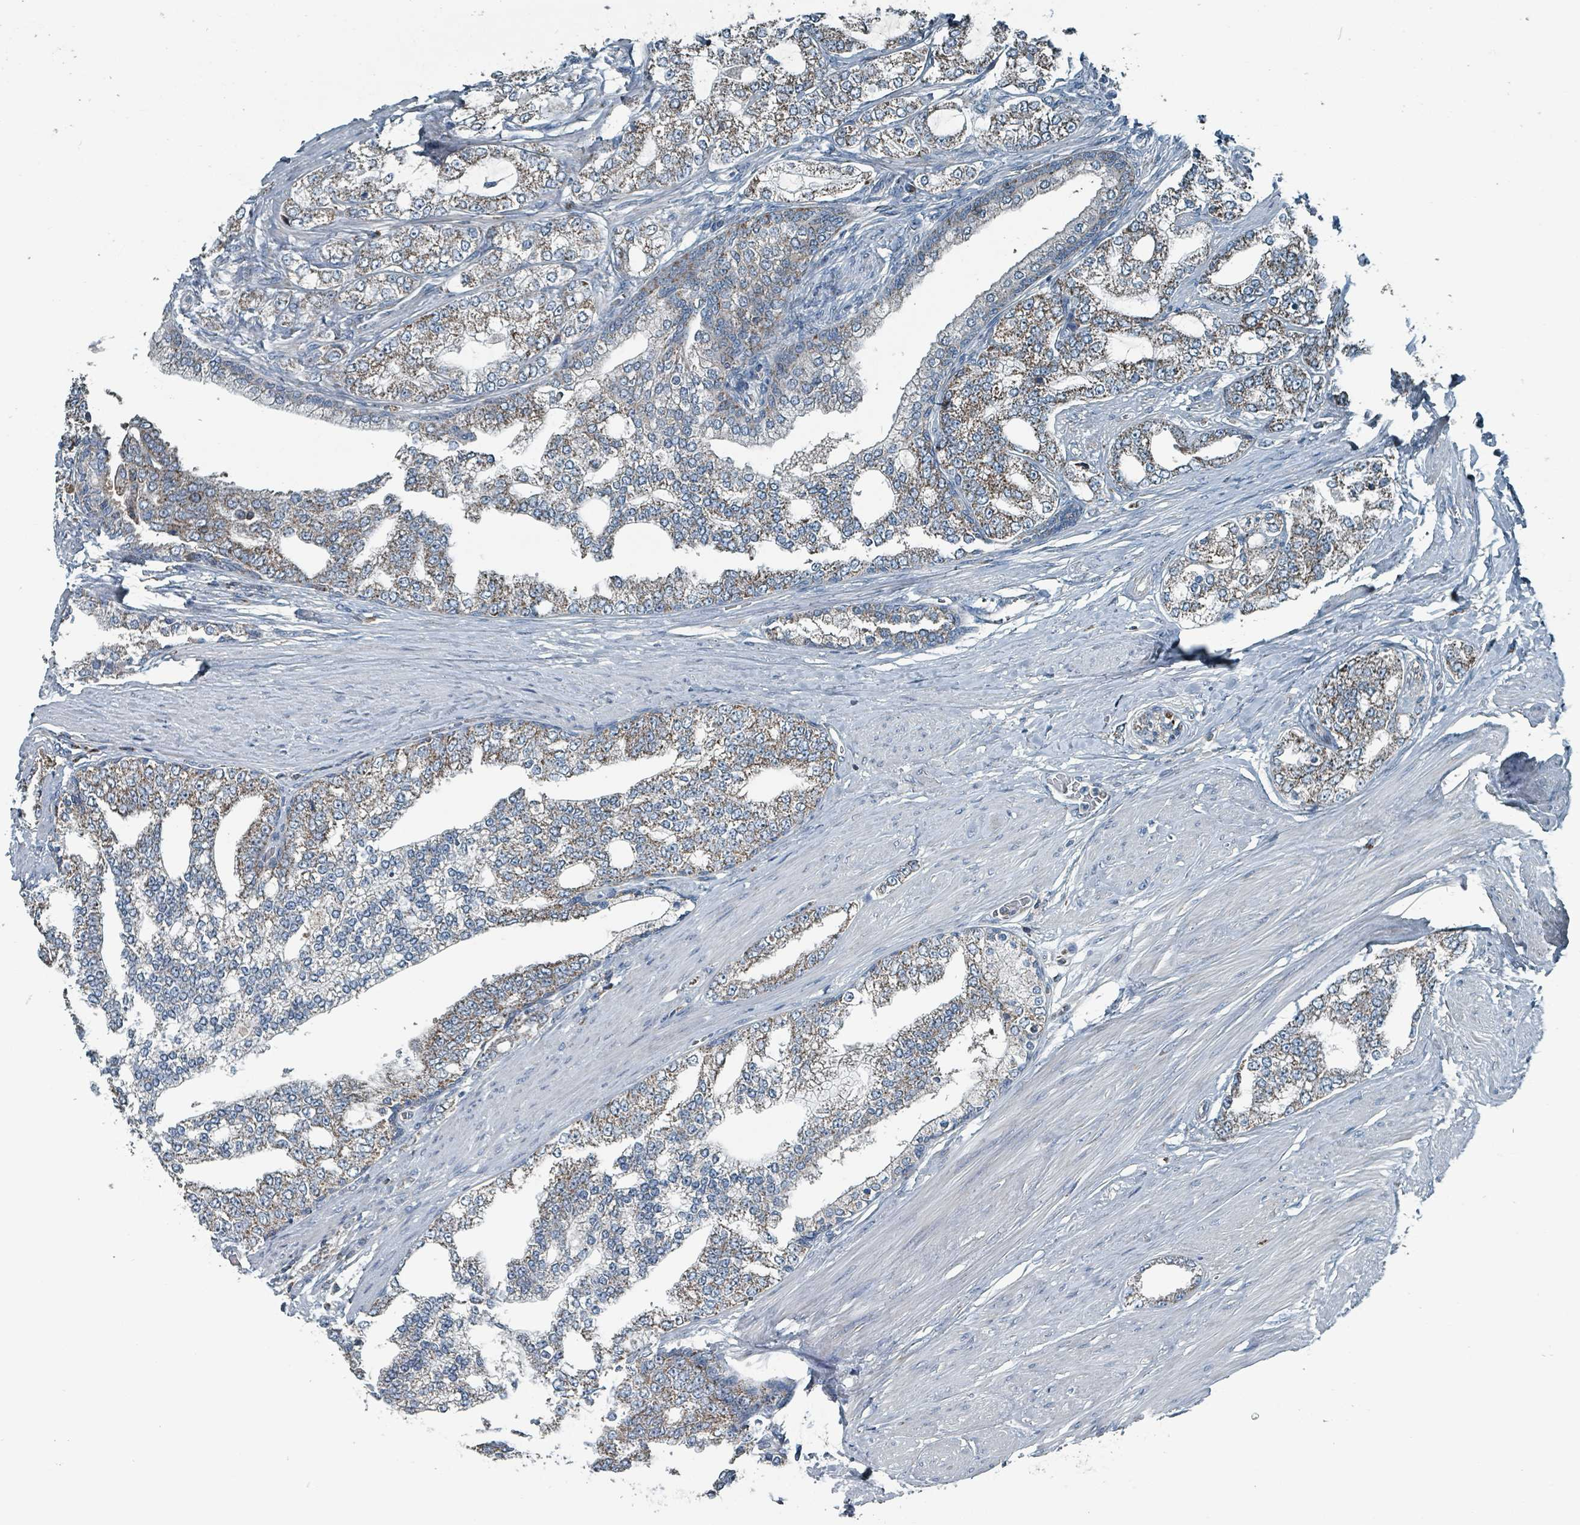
{"staining": {"intensity": "weak", "quantity": ">75%", "location": "cytoplasmic/membranous"}, "tissue": "prostate cancer", "cell_type": "Tumor cells", "image_type": "cancer", "snomed": [{"axis": "morphology", "description": "Adenocarcinoma, High grade"}, {"axis": "topography", "description": "Prostate"}], "caption": "About >75% of tumor cells in human high-grade adenocarcinoma (prostate) display weak cytoplasmic/membranous protein staining as visualized by brown immunohistochemical staining.", "gene": "ABHD18", "patient": {"sex": "male", "age": 64}}